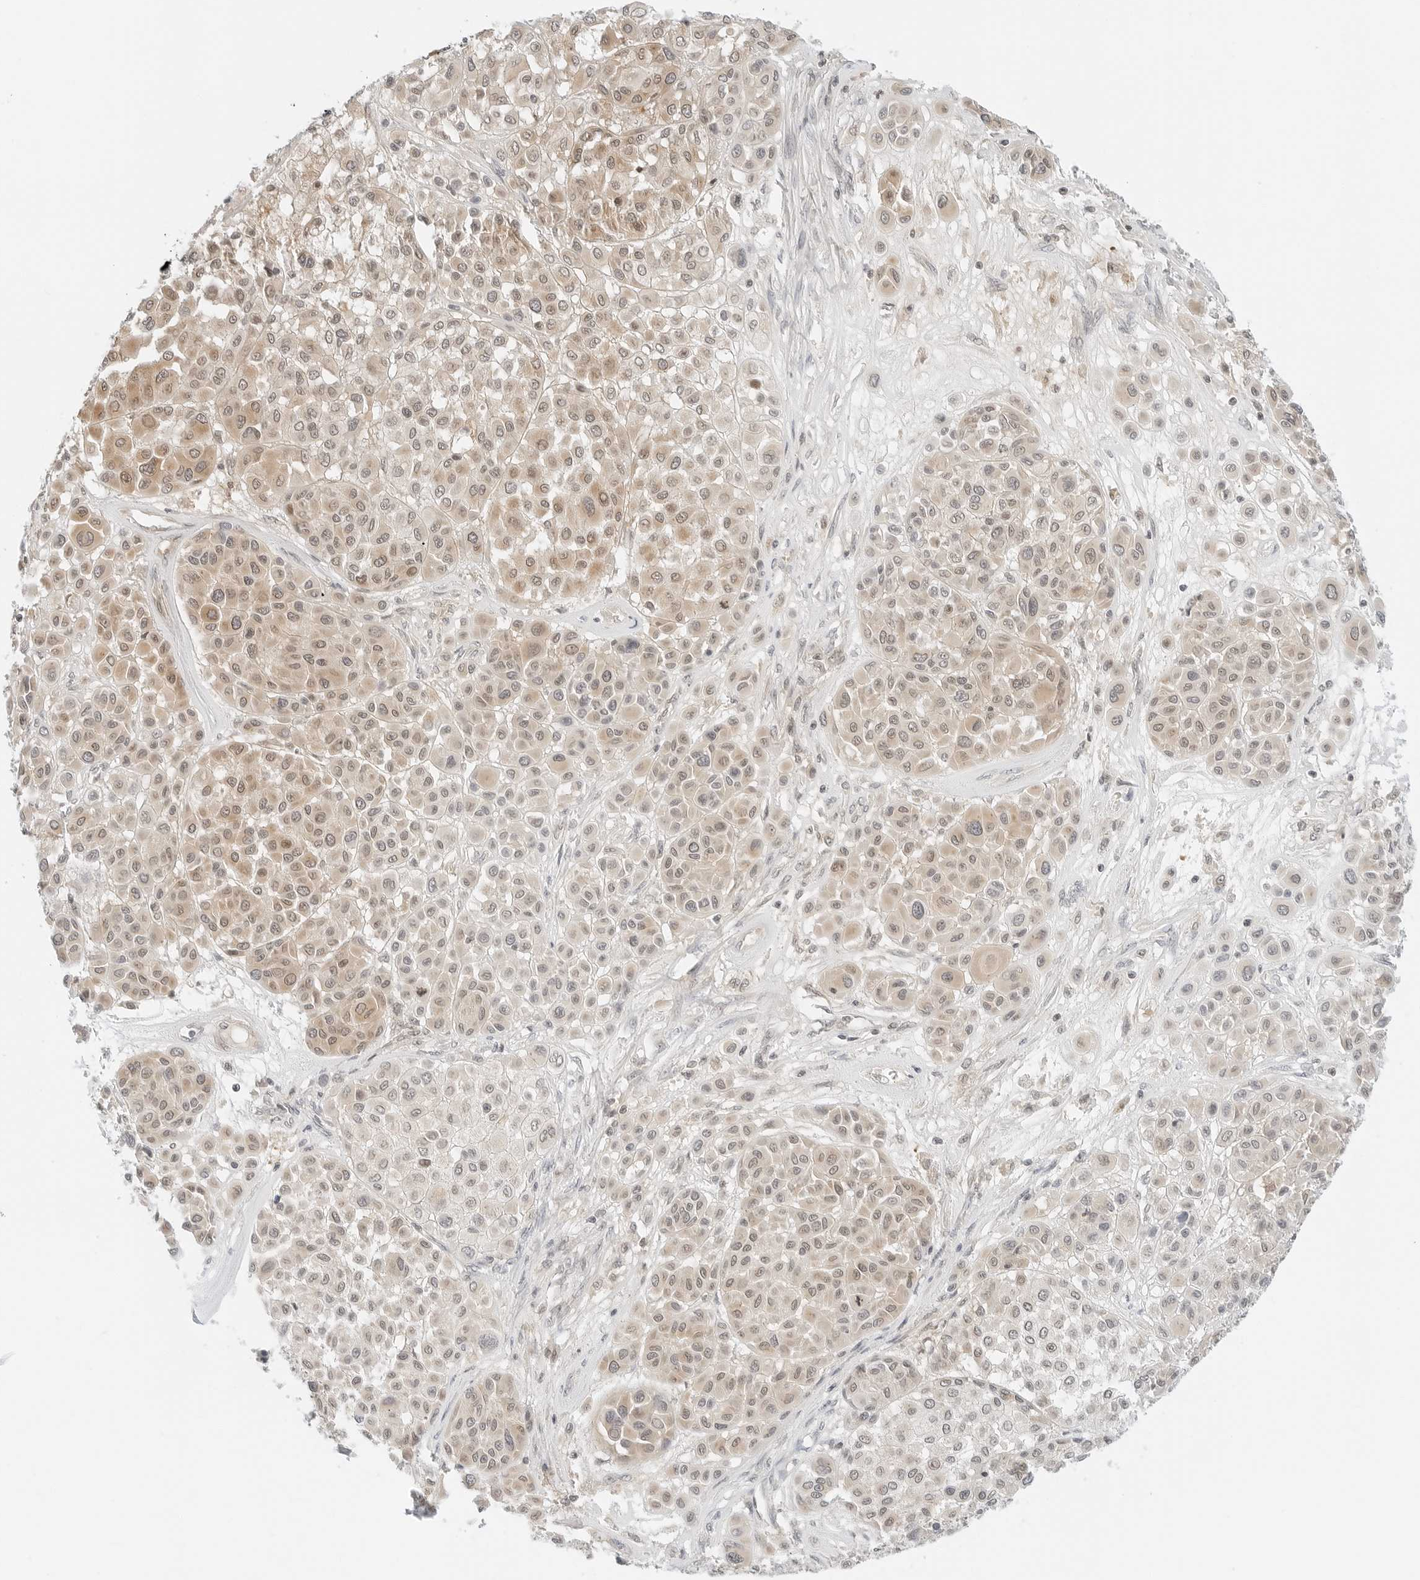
{"staining": {"intensity": "weak", "quantity": ">75%", "location": "cytoplasmic/membranous,nuclear"}, "tissue": "melanoma", "cell_type": "Tumor cells", "image_type": "cancer", "snomed": [{"axis": "morphology", "description": "Malignant melanoma, Metastatic site"}, {"axis": "topography", "description": "Soft tissue"}], "caption": "Brown immunohistochemical staining in human melanoma shows weak cytoplasmic/membranous and nuclear positivity in approximately >75% of tumor cells.", "gene": "IQCC", "patient": {"sex": "male", "age": 41}}